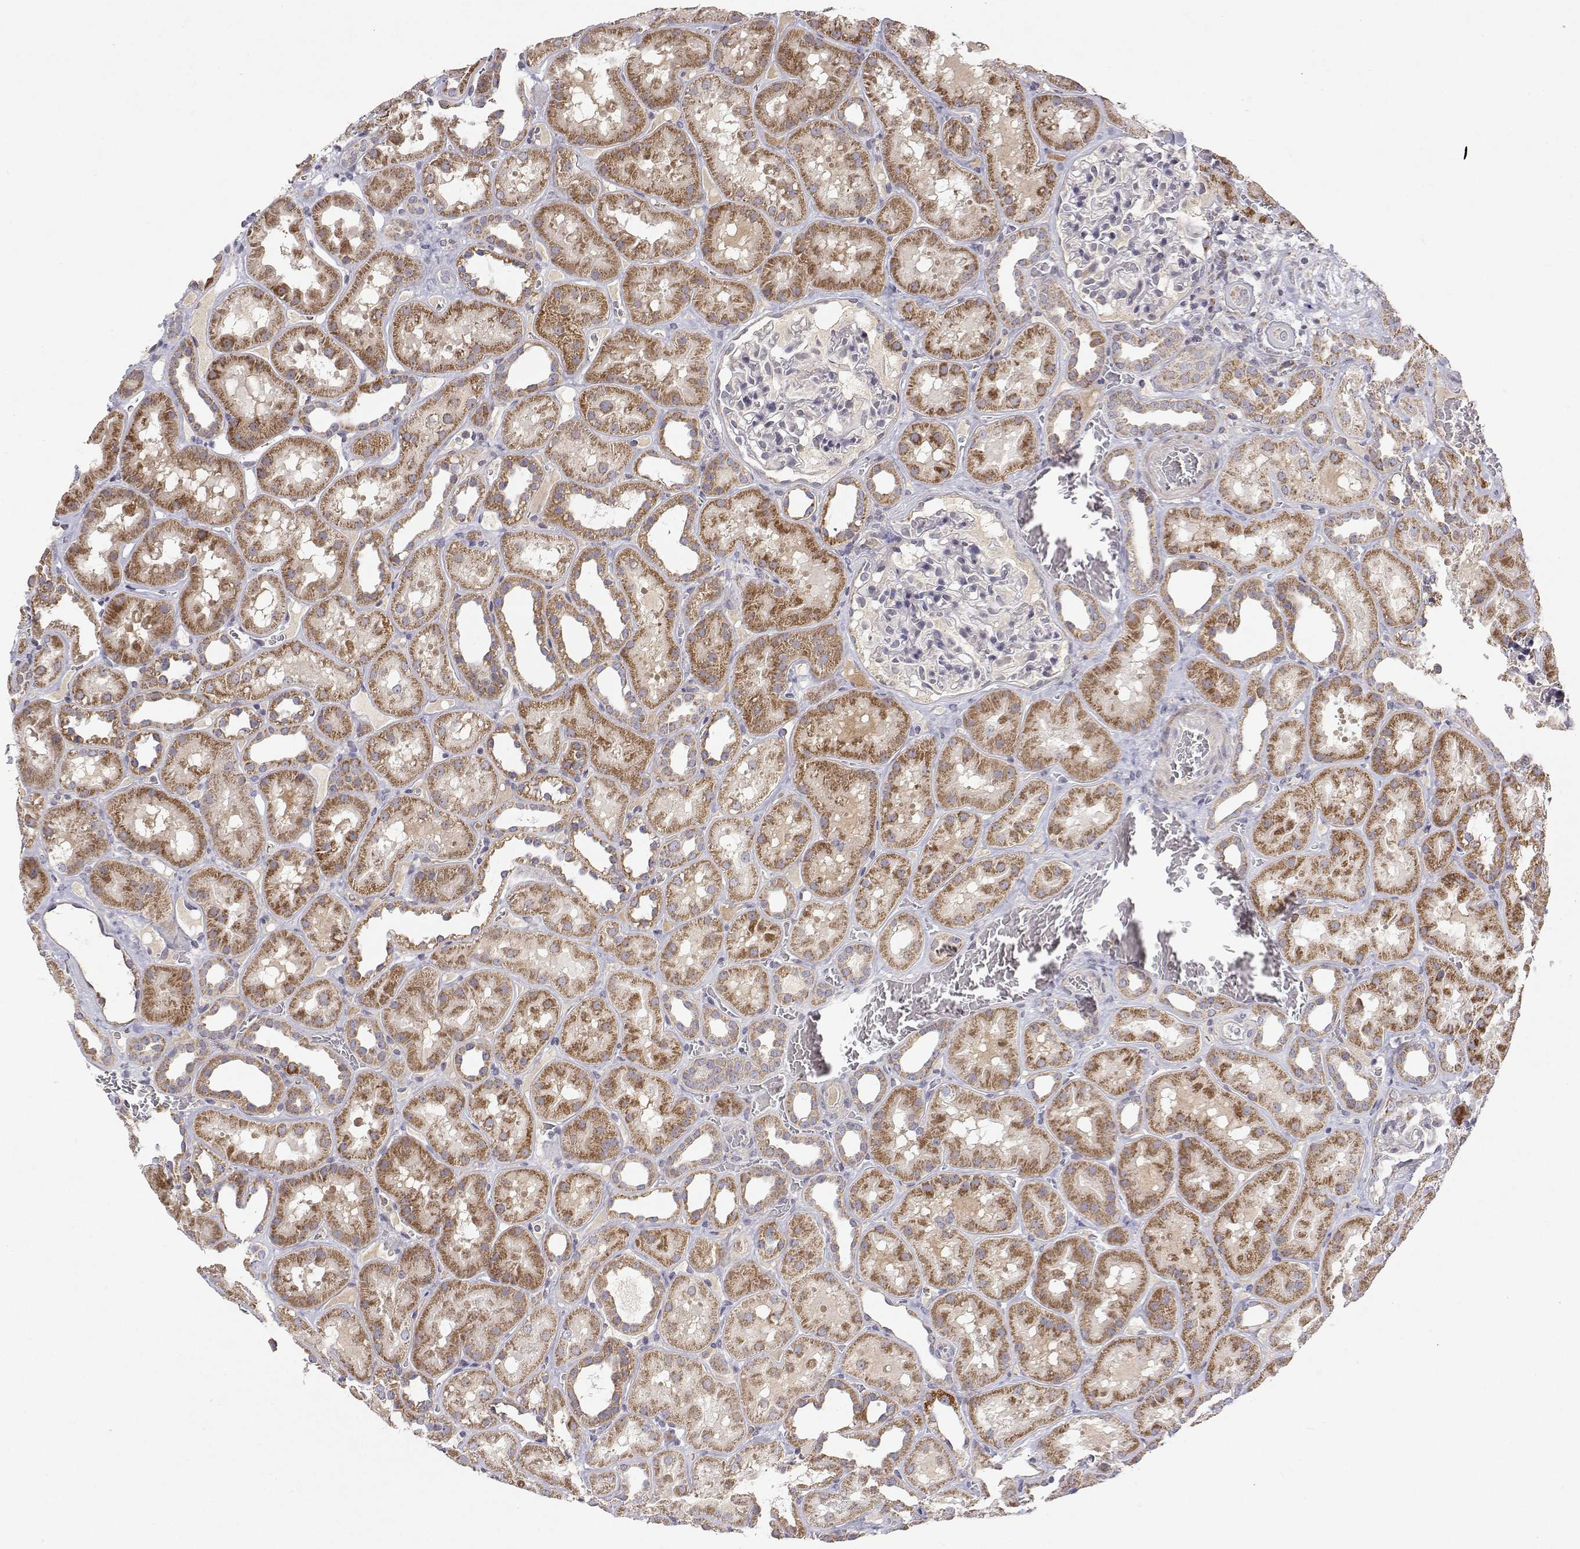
{"staining": {"intensity": "negative", "quantity": "none", "location": "none"}, "tissue": "kidney", "cell_type": "Cells in glomeruli", "image_type": "normal", "snomed": [{"axis": "morphology", "description": "Normal tissue, NOS"}, {"axis": "topography", "description": "Kidney"}], "caption": "This is a histopathology image of IHC staining of unremarkable kidney, which shows no expression in cells in glomeruli.", "gene": "MRPL3", "patient": {"sex": "female", "age": 41}}